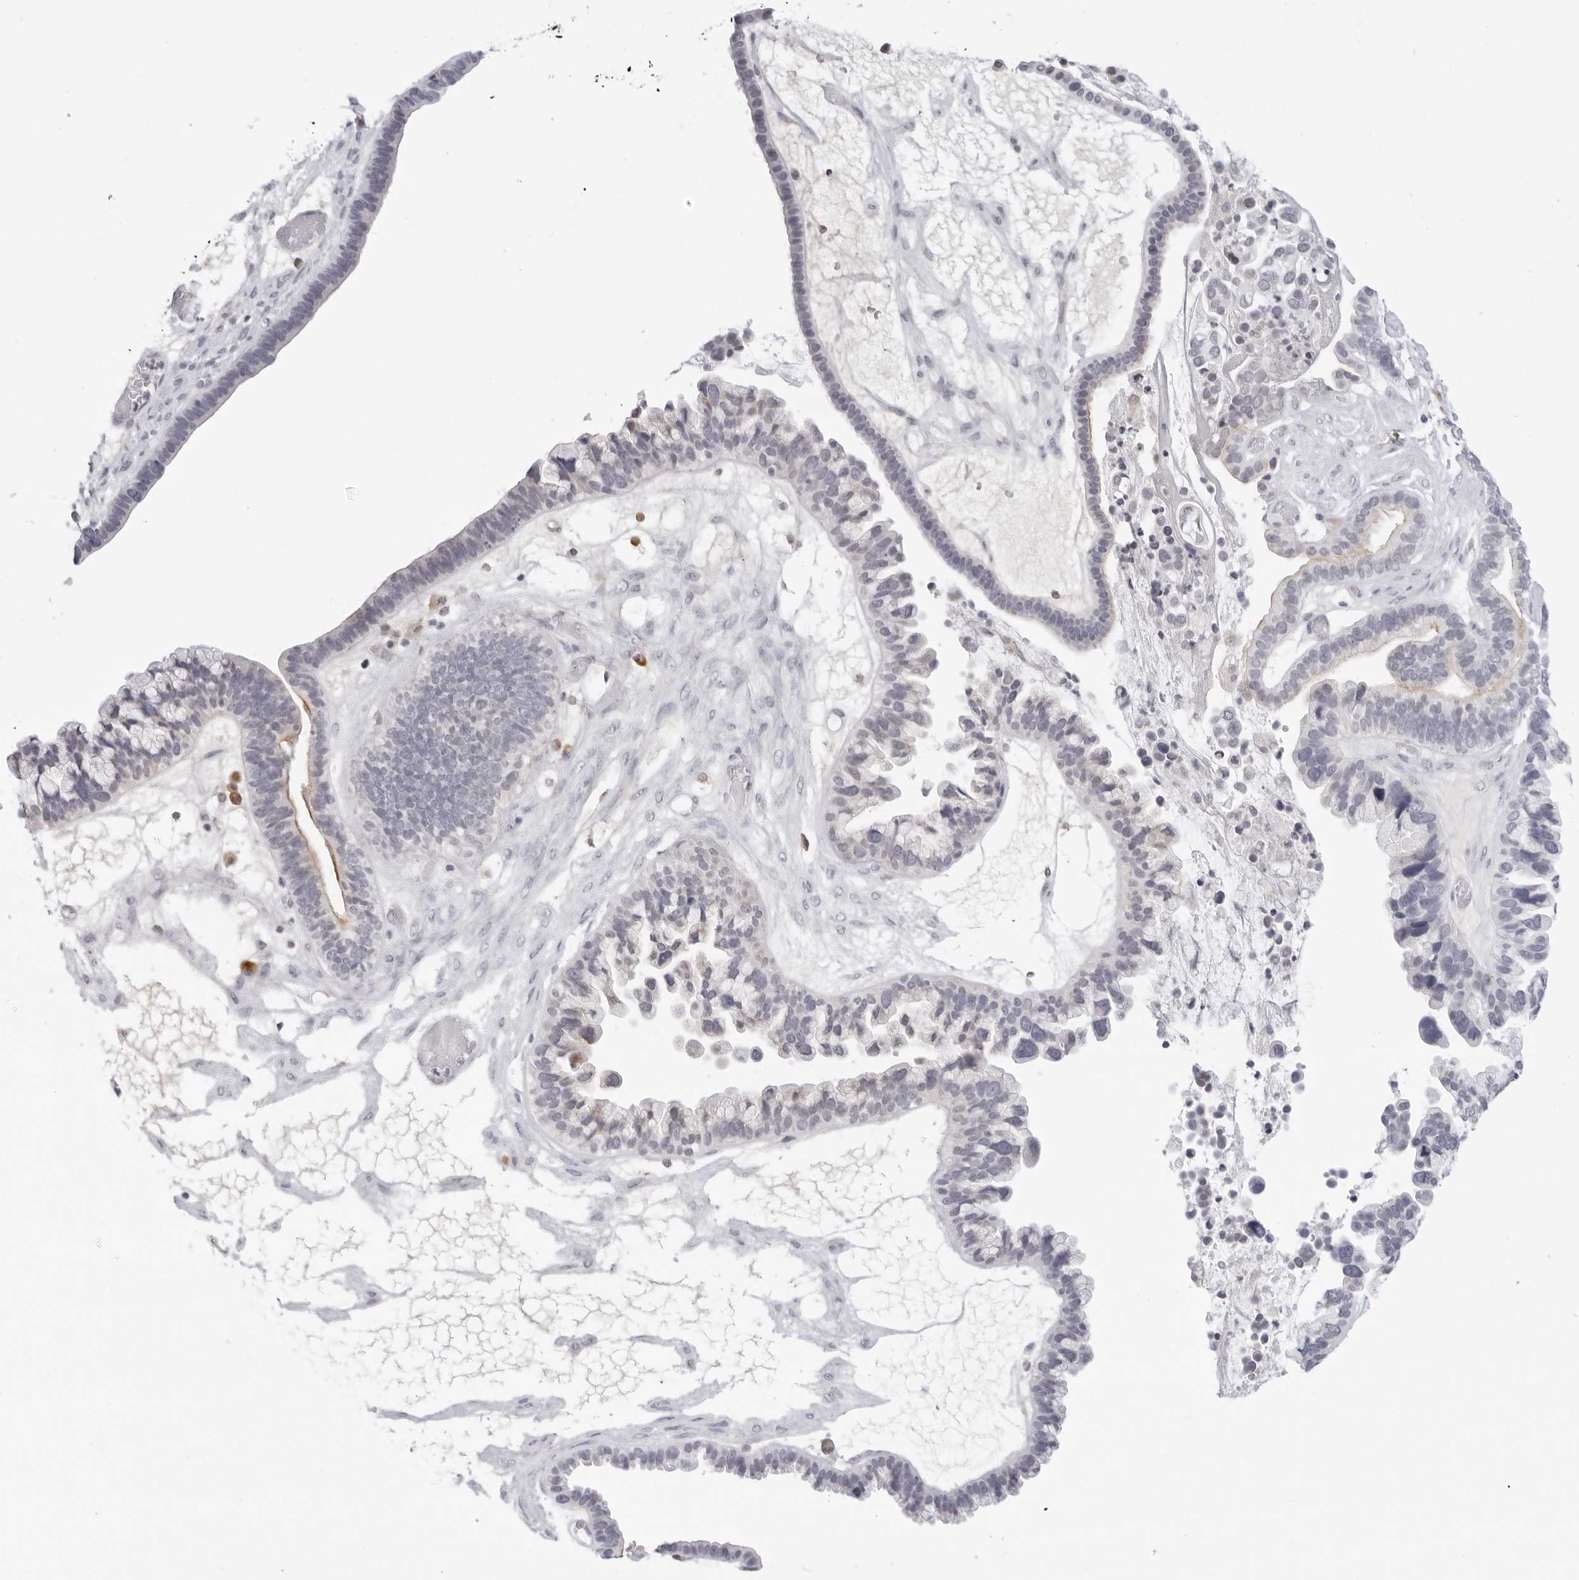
{"staining": {"intensity": "moderate", "quantity": "<25%", "location": "cytoplasmic/membranous"}, "tissue": "ovarian cancer", "cell_type": "Tumor cells", "image_type": "cancer", "snomed": [{"axis": "morphology", "description": "Cystadenocarcinoma, serous, NOS"}, {"axis": "topography", "description": "Ovary"}], "caption": "Immunohistochemical staining of human ovarian cancer reveals moderate cytoplasmic/membranous protein positivity in approximately <25% of tumor cells.", "gene": "EDN2", "patient": {"sex": "female", "age": 56}}